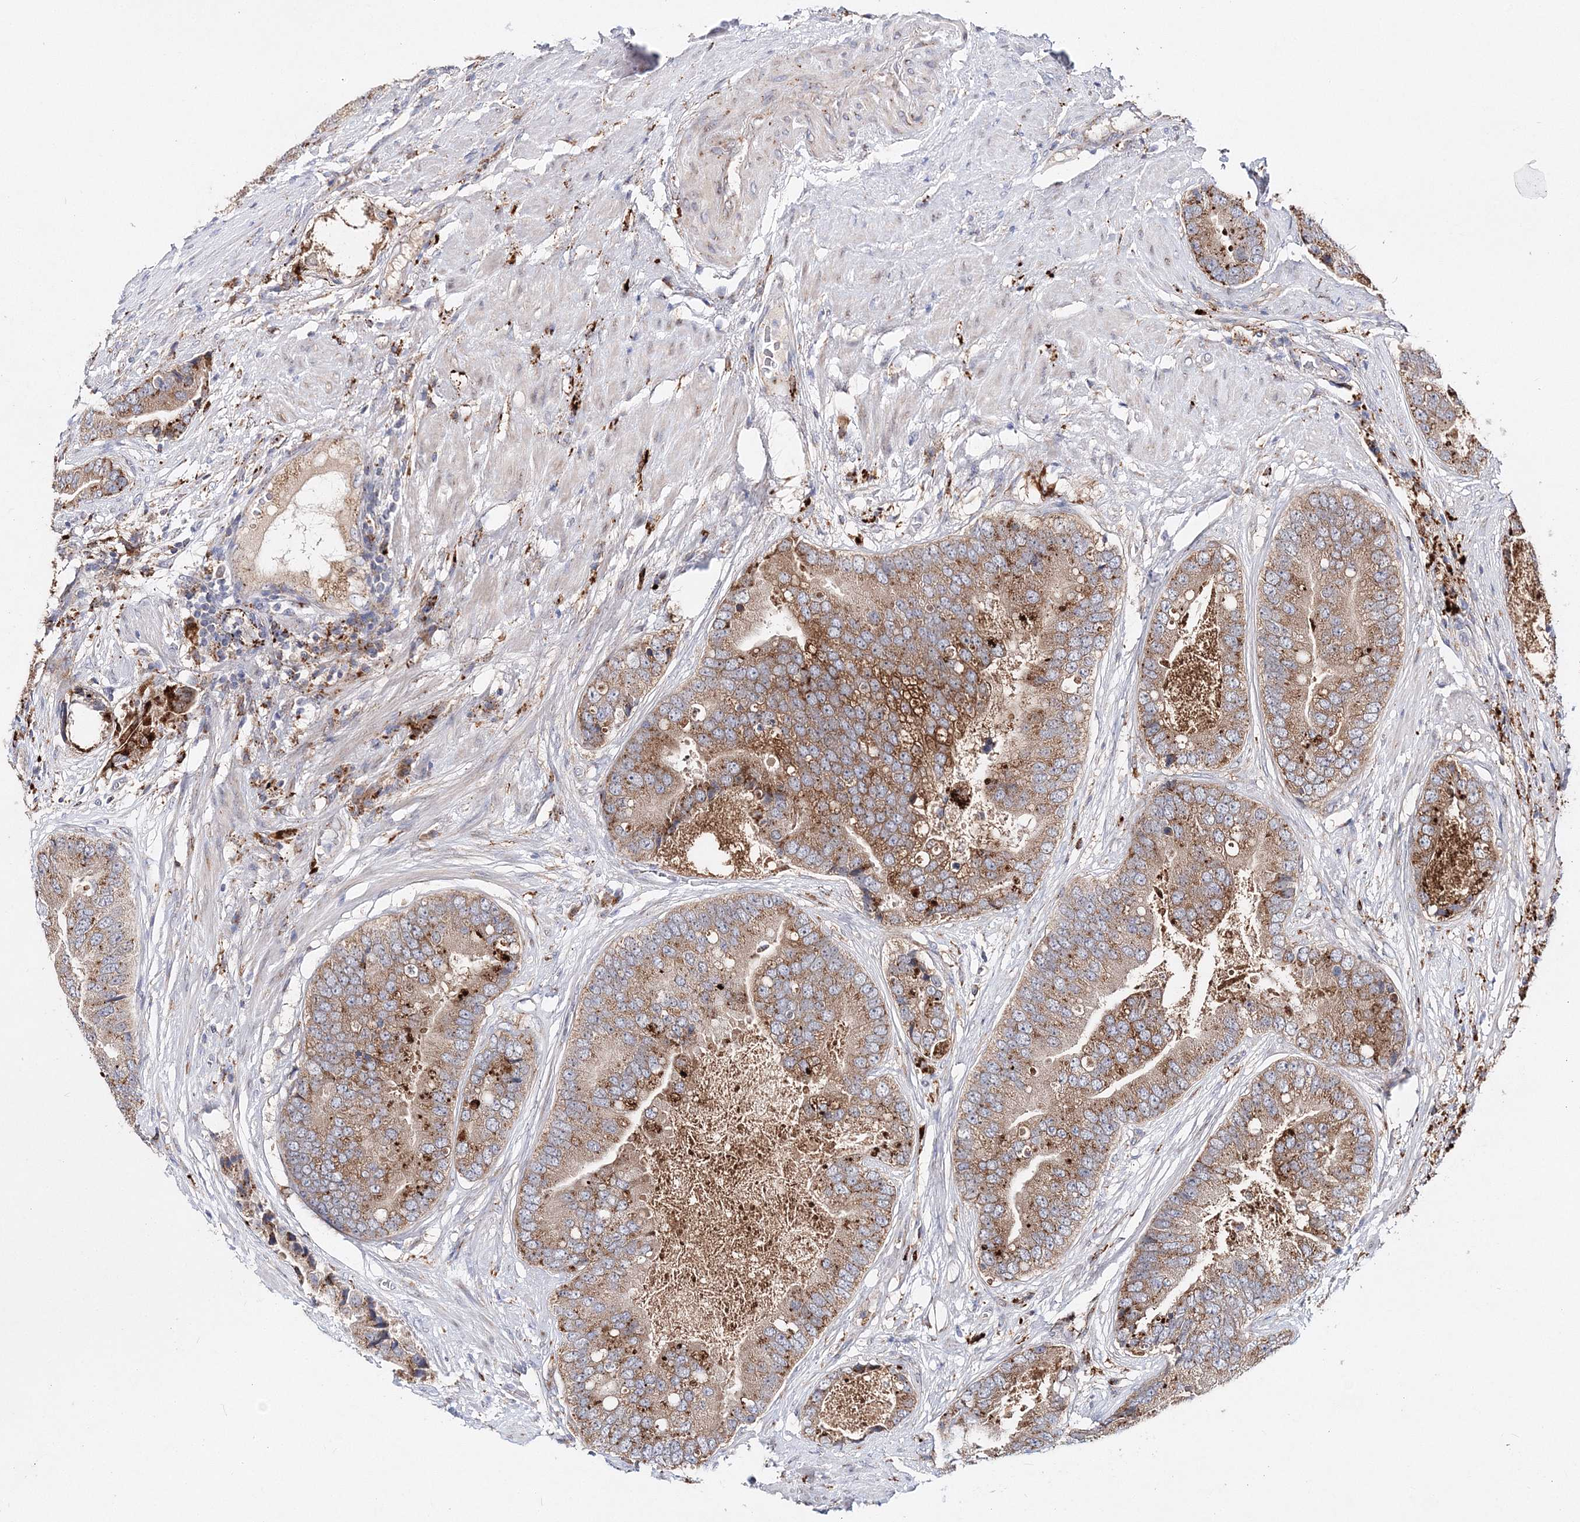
{"staining": {"intensity": "moderate", "quantity": ">75%", "location": "cytoplasmic/membranous"}, "tissue": "prostate cancer", "cell_type": "Tumor cells", "image_type": "cancer", "snomed": [{"axis": "morphology", "description": "Adenocarcinoma, High grade"}, {"axis": "topography", "description": "Prostate"}], "caption": "The image displays immunohistochemical staining of prostate cancer. There is moderate cytoplasmic/membranous staining is appreciated in about >75% of tumor cells. (DAB IHC with brightfield microscopy, high magnification).", "gene": "C3orf38", "patient": {"sex": "male", "age": 70}}